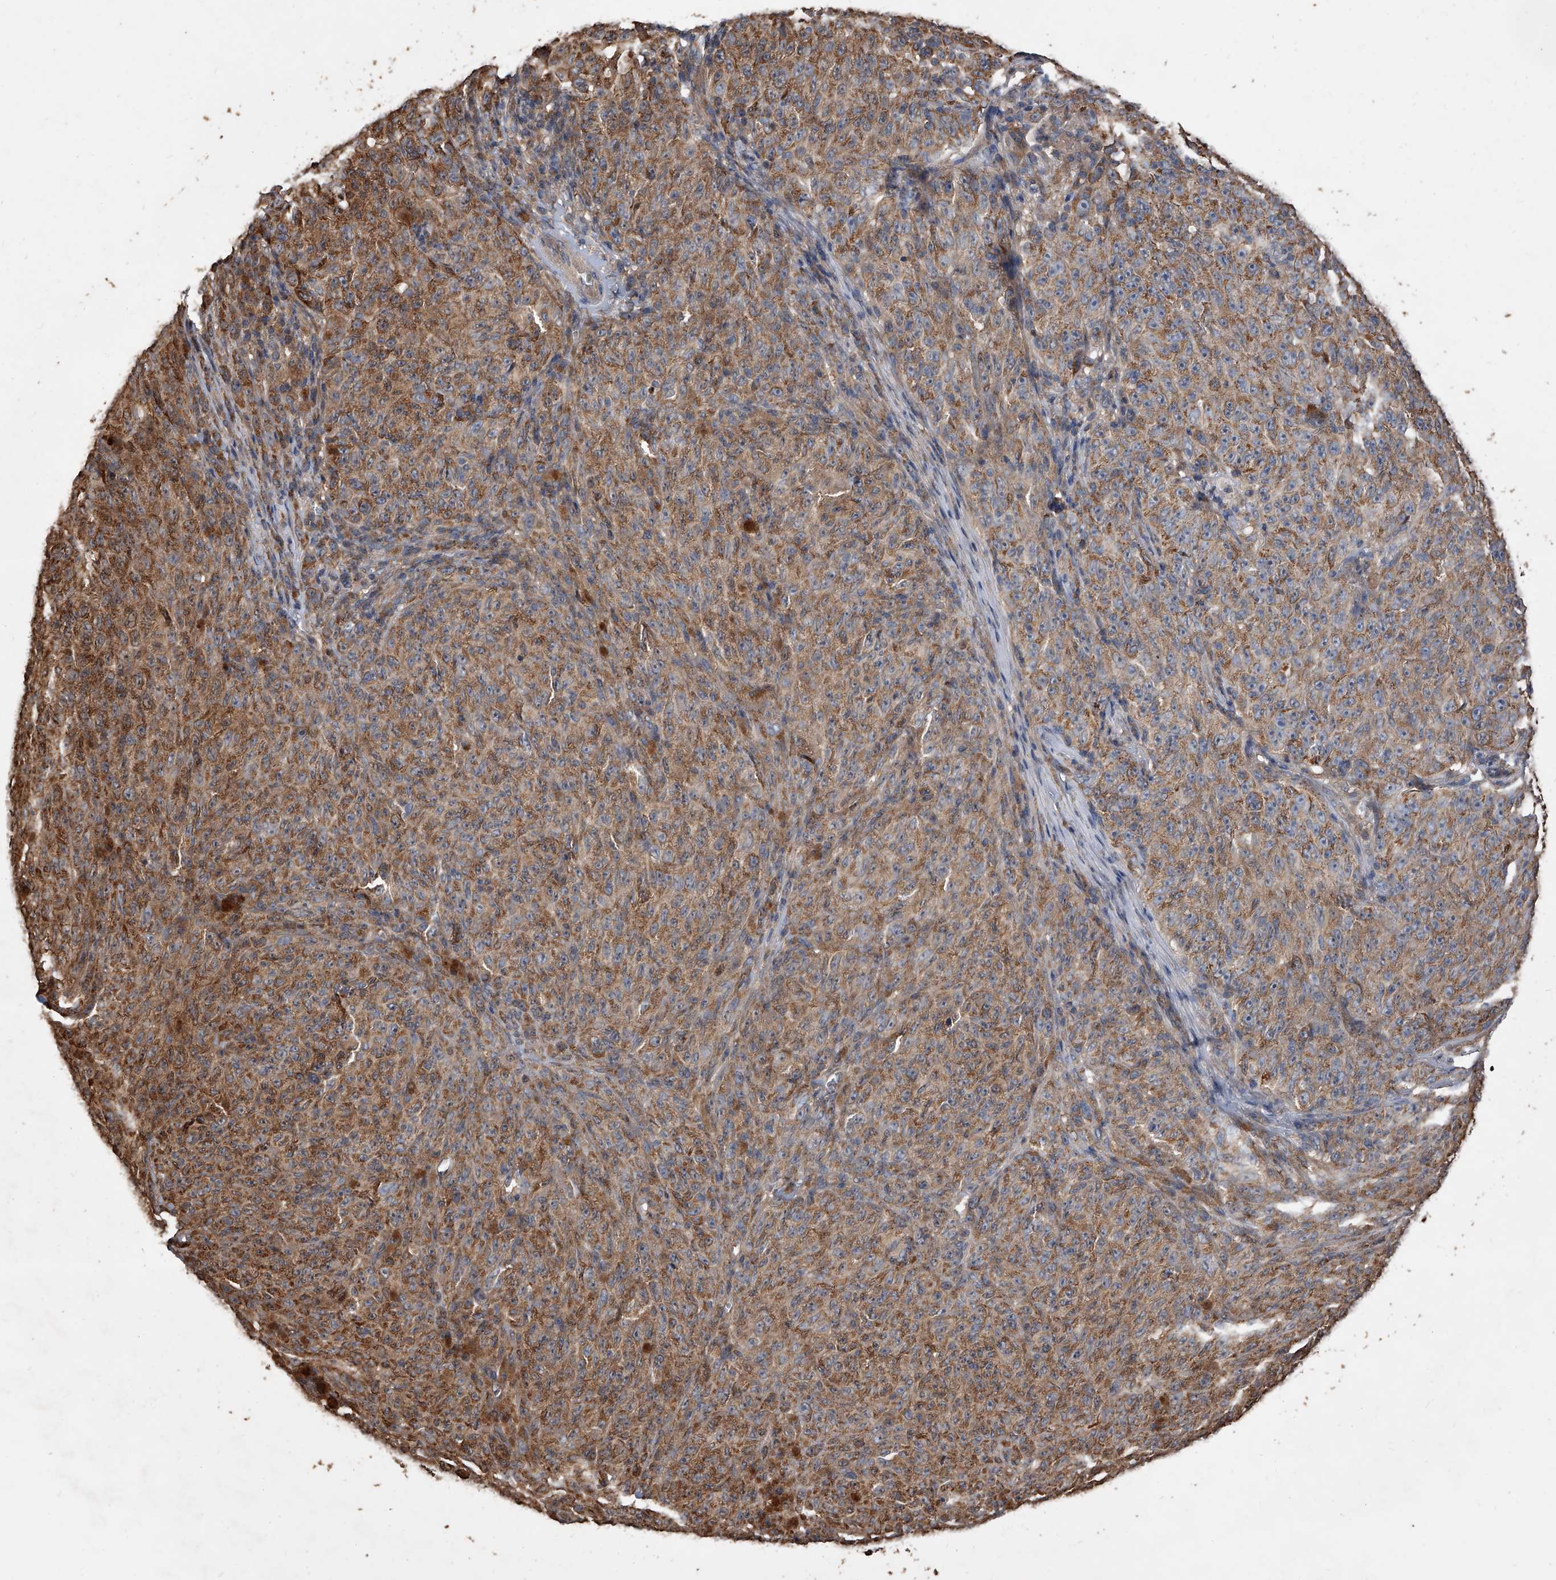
{"staining": {"intensity": "moderate", "quantity": ">75%", "location": "cytoplasmic/membranous"}, "tissue": "melanoma", "cell_type": "Tumor cells", "image_type": "cancer", "snomed": [{"axis": "morphology", "description": "Malignant melanoma, NOS"}, {"axis": "topography", "description": "Skin"}], "caption": "IHC micrograph of neoplastic tissue: human melanoma stained using immunohistochemistry exhibits medium levels of moderate protein expression localized specifically in the cytoplasmic/membranous of tumor cells, appearing as a cytoplasmic/membranous brown color.", "gene": "LTV1", "patient": {"sex": "female", "age": 82}}